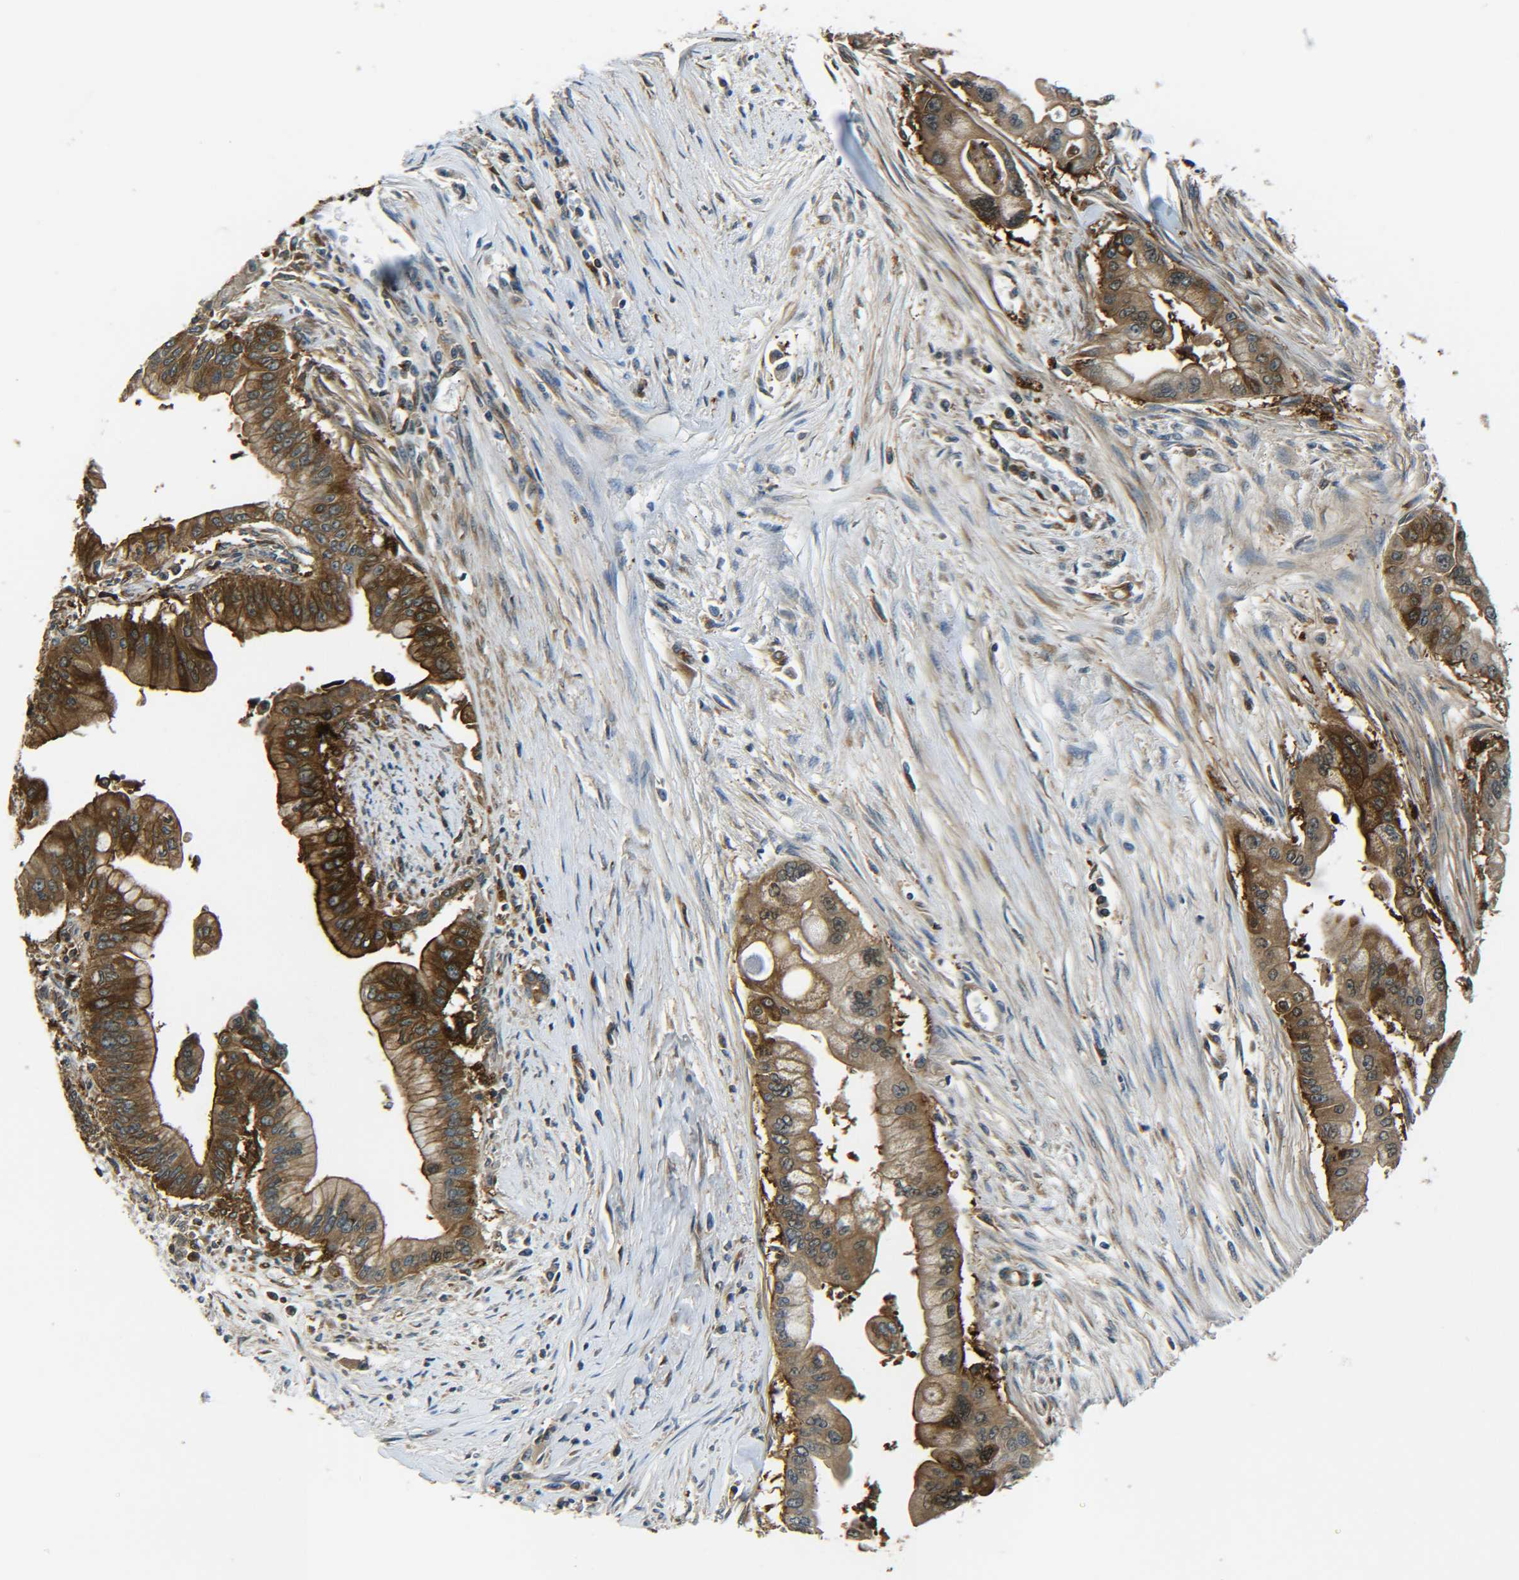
{"staining": {"intensity": "strong", "quantity": "25%-75%", "location": "cytoplasmic/membranous"}, "tissue": "pancreatic cancer", "cell_type": "Tumor cells", "image_type": "cancer", "snomed": [{"axis": "morphology", "description": "Adenocarcinoma, NOS"}, {"axis": "topography", "description": "Pancreas"}], "caption": "An image showing strong cytoplasmic/membranous positivity in approximately 25%-75% of tumor cells in pancreatic adenocarcinoma, as visualized by brown immunohistochemical staining.", "gene": "PREB", "patient": {"sex": "male", "age": 59}}